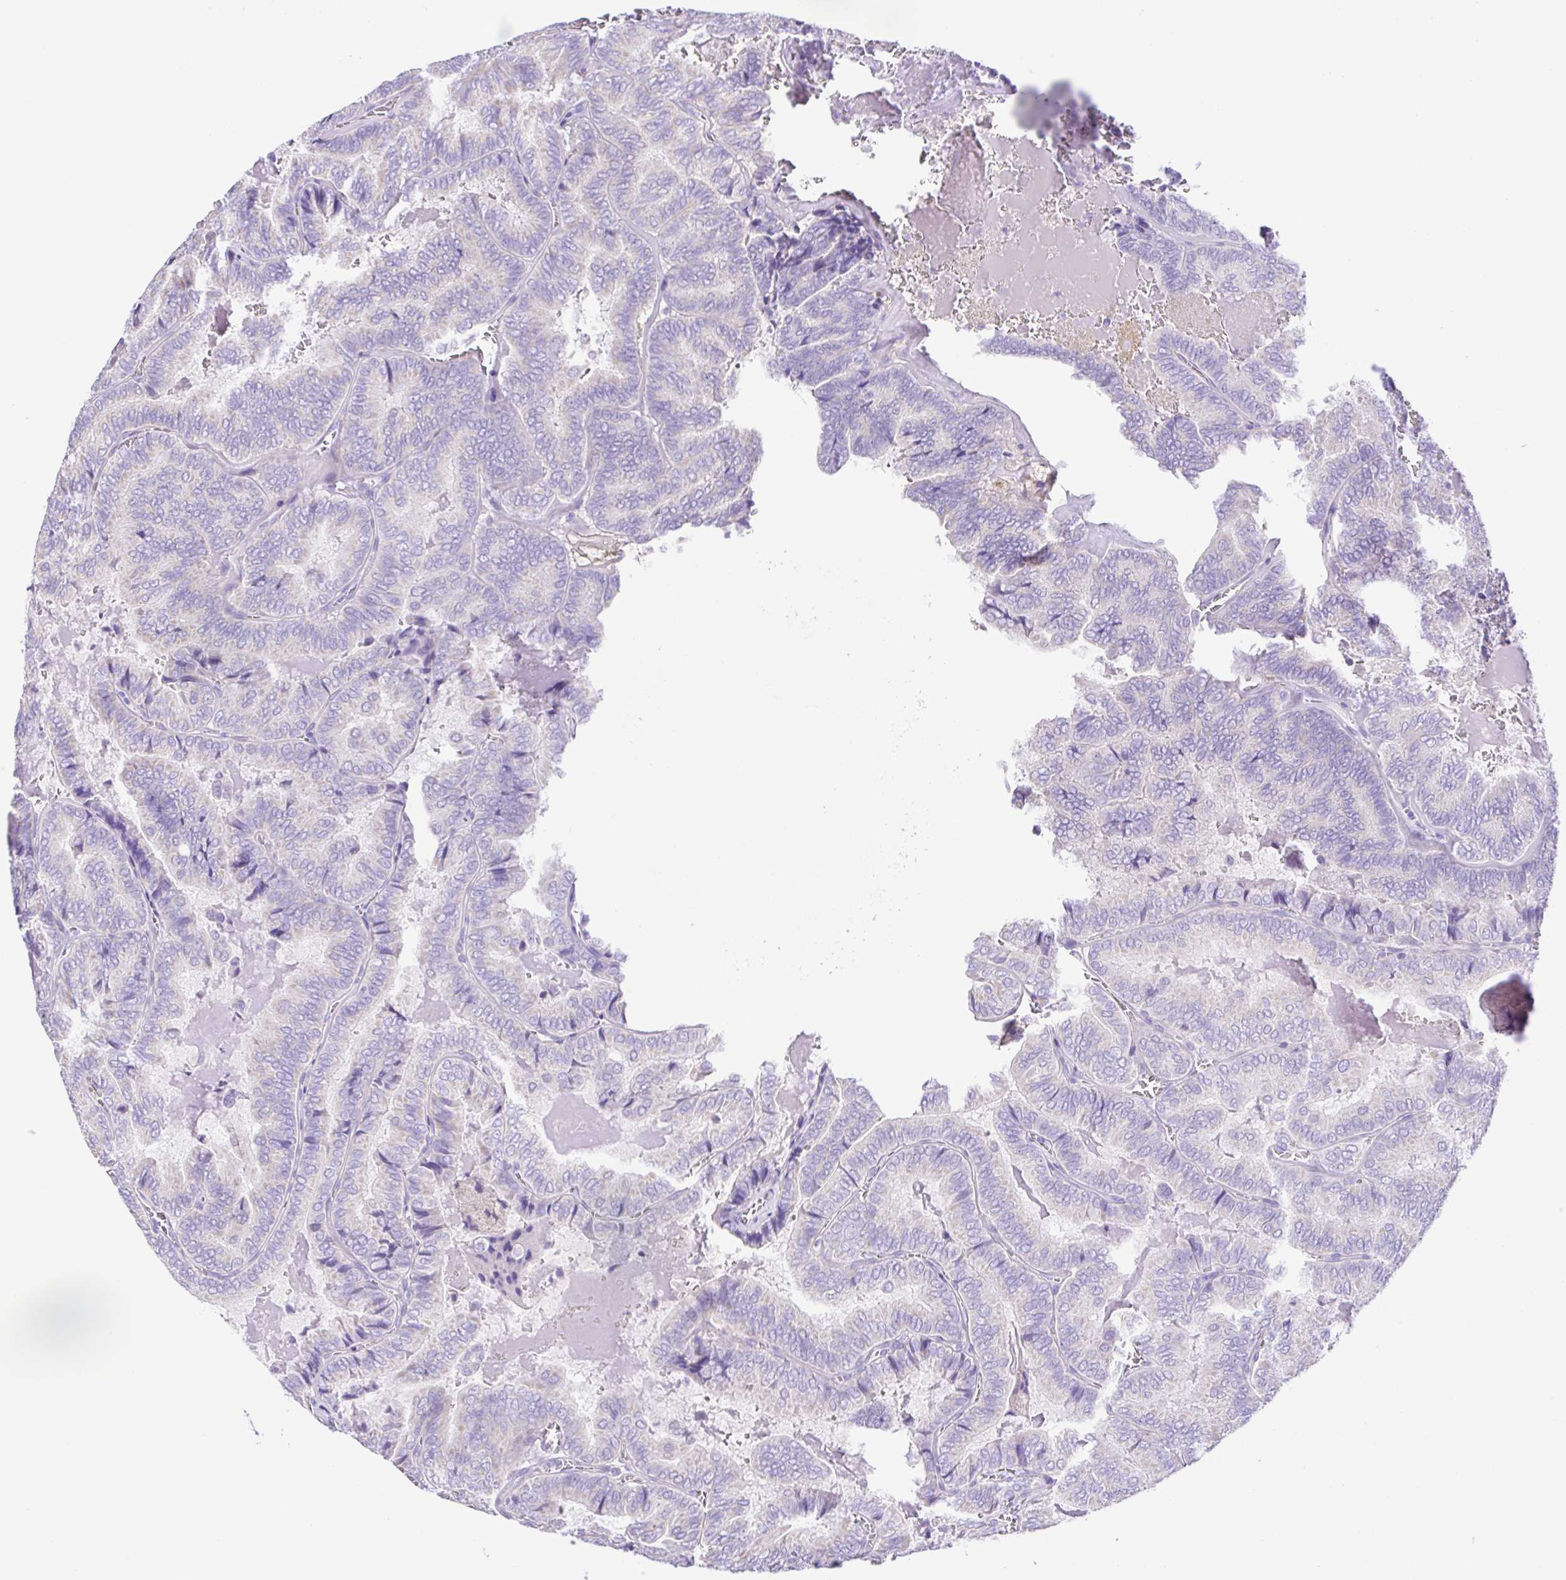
{"staining": {"intensity": "negative", "quantity": "none", "location": "none"}, "tissue": "thyroid cancer", "cell_type": "Tumor cells", "image_type": "cancer", "snomed": [{"axis": "morphology", "description": "Papillary adenocarcinoma, NOS"}, {"axis": "topography", "description": "Thyroid gland"}], "caption": "Thyroid cancer stained for a protein using immunohistochemistry (IHC) shows no staining tumor cells.", "gene": "CD72", "patient": {"sex": "female", "age": 75}}